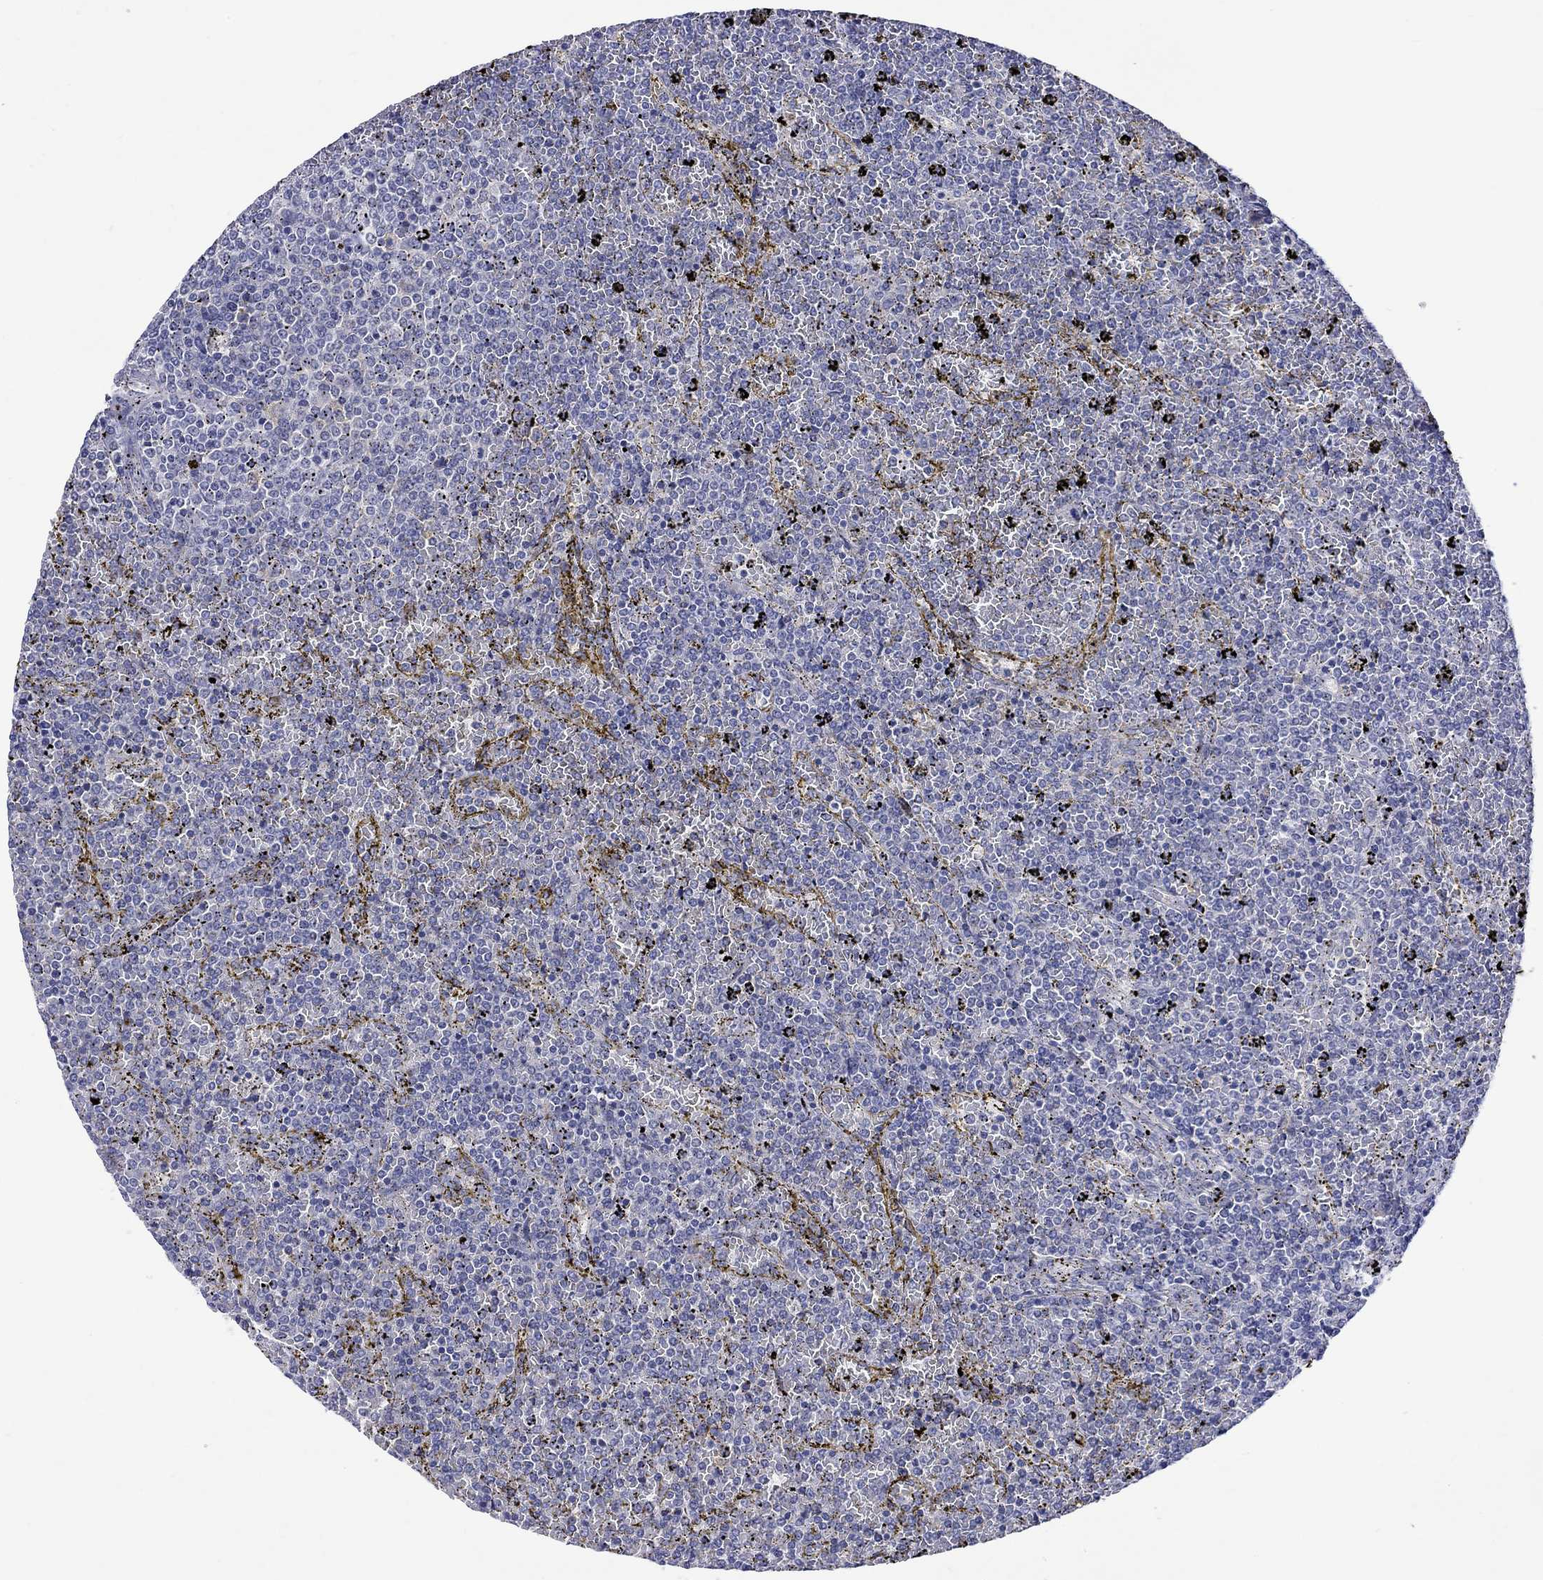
{"staining": {"intensity": "negative", "quantity": "none", "location": "none"}, "tissue": "lymphoma", "cell_type": "Tumor cells", "image_type": "cancer", "snomed": [{"axis": "morphology", "description": "Malignant lymphoma, non-Hodgkin's type, Low grade"}, {"axis": "topography", "description": "Spleen"}], "caption": "Tumor cells are negative for brown protein staining in low-grade malignant lymphoma, non-Hodgkin's type.", "gene": "CERS1", "patient": {"sex": "female", "age": 77}}